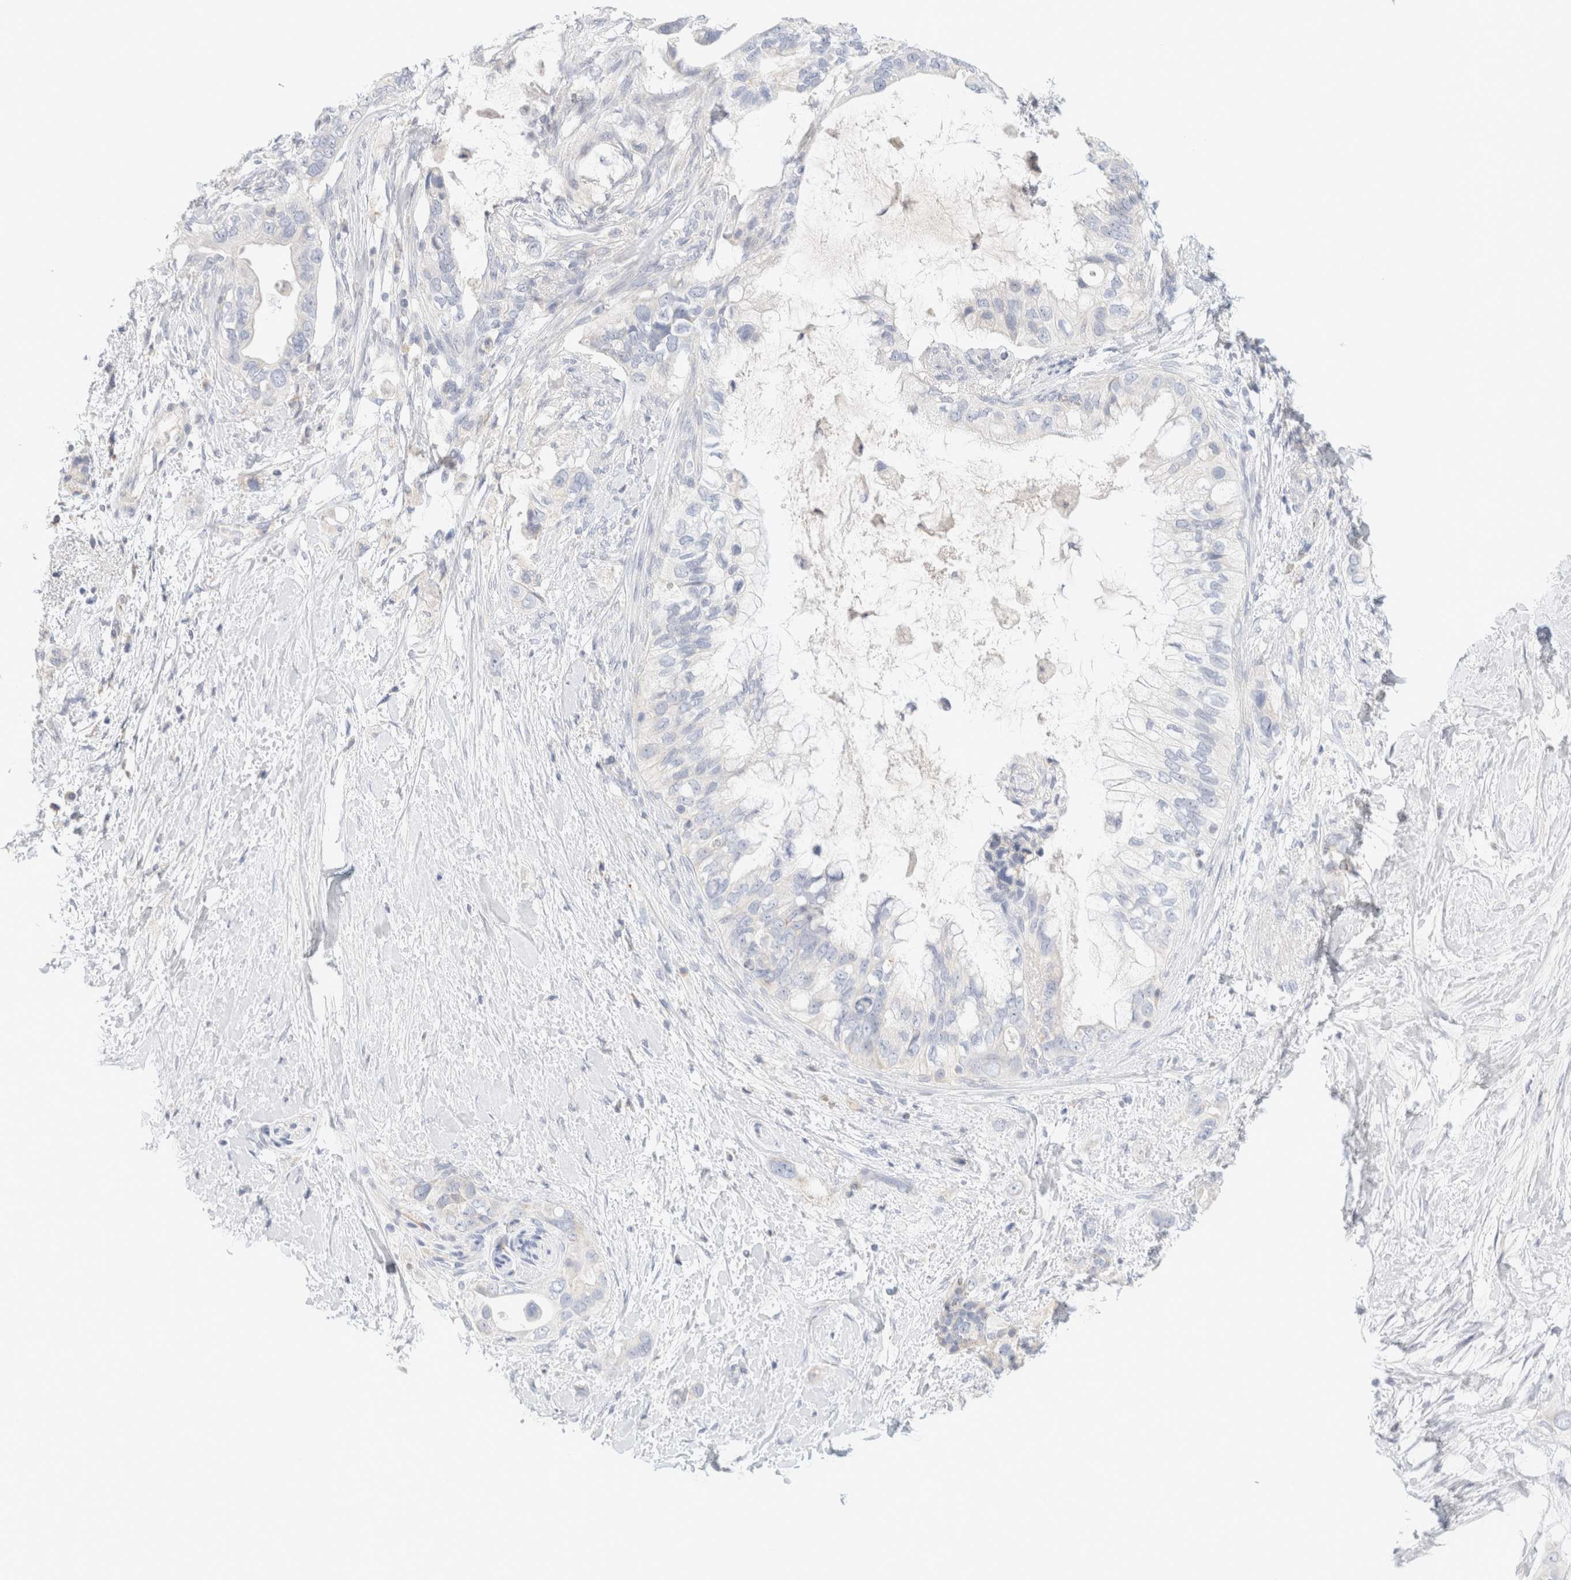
{"staining": {"intensity": "negative", "quantity": "none", "location": "none"}, "tissue": "pancreatic cancer", "cell_type": "Tumor cells", "image_type": "cancer", "snomed": [{"axis": "morphology", "description": "Adenocarcinoma, NOS"}, {"axis": "topography", "description": "Pancreas"}], "caption": "Histopathology image shows no significant protein positivity in tumor cells of pancreatic cancer. (Brightfield microscopy of DAB (3,3'-diaminobenzidine) immunohistochemistry at high magnification).", "gene": "HEXD", "patient": {"sex": "female", "age": 56}}